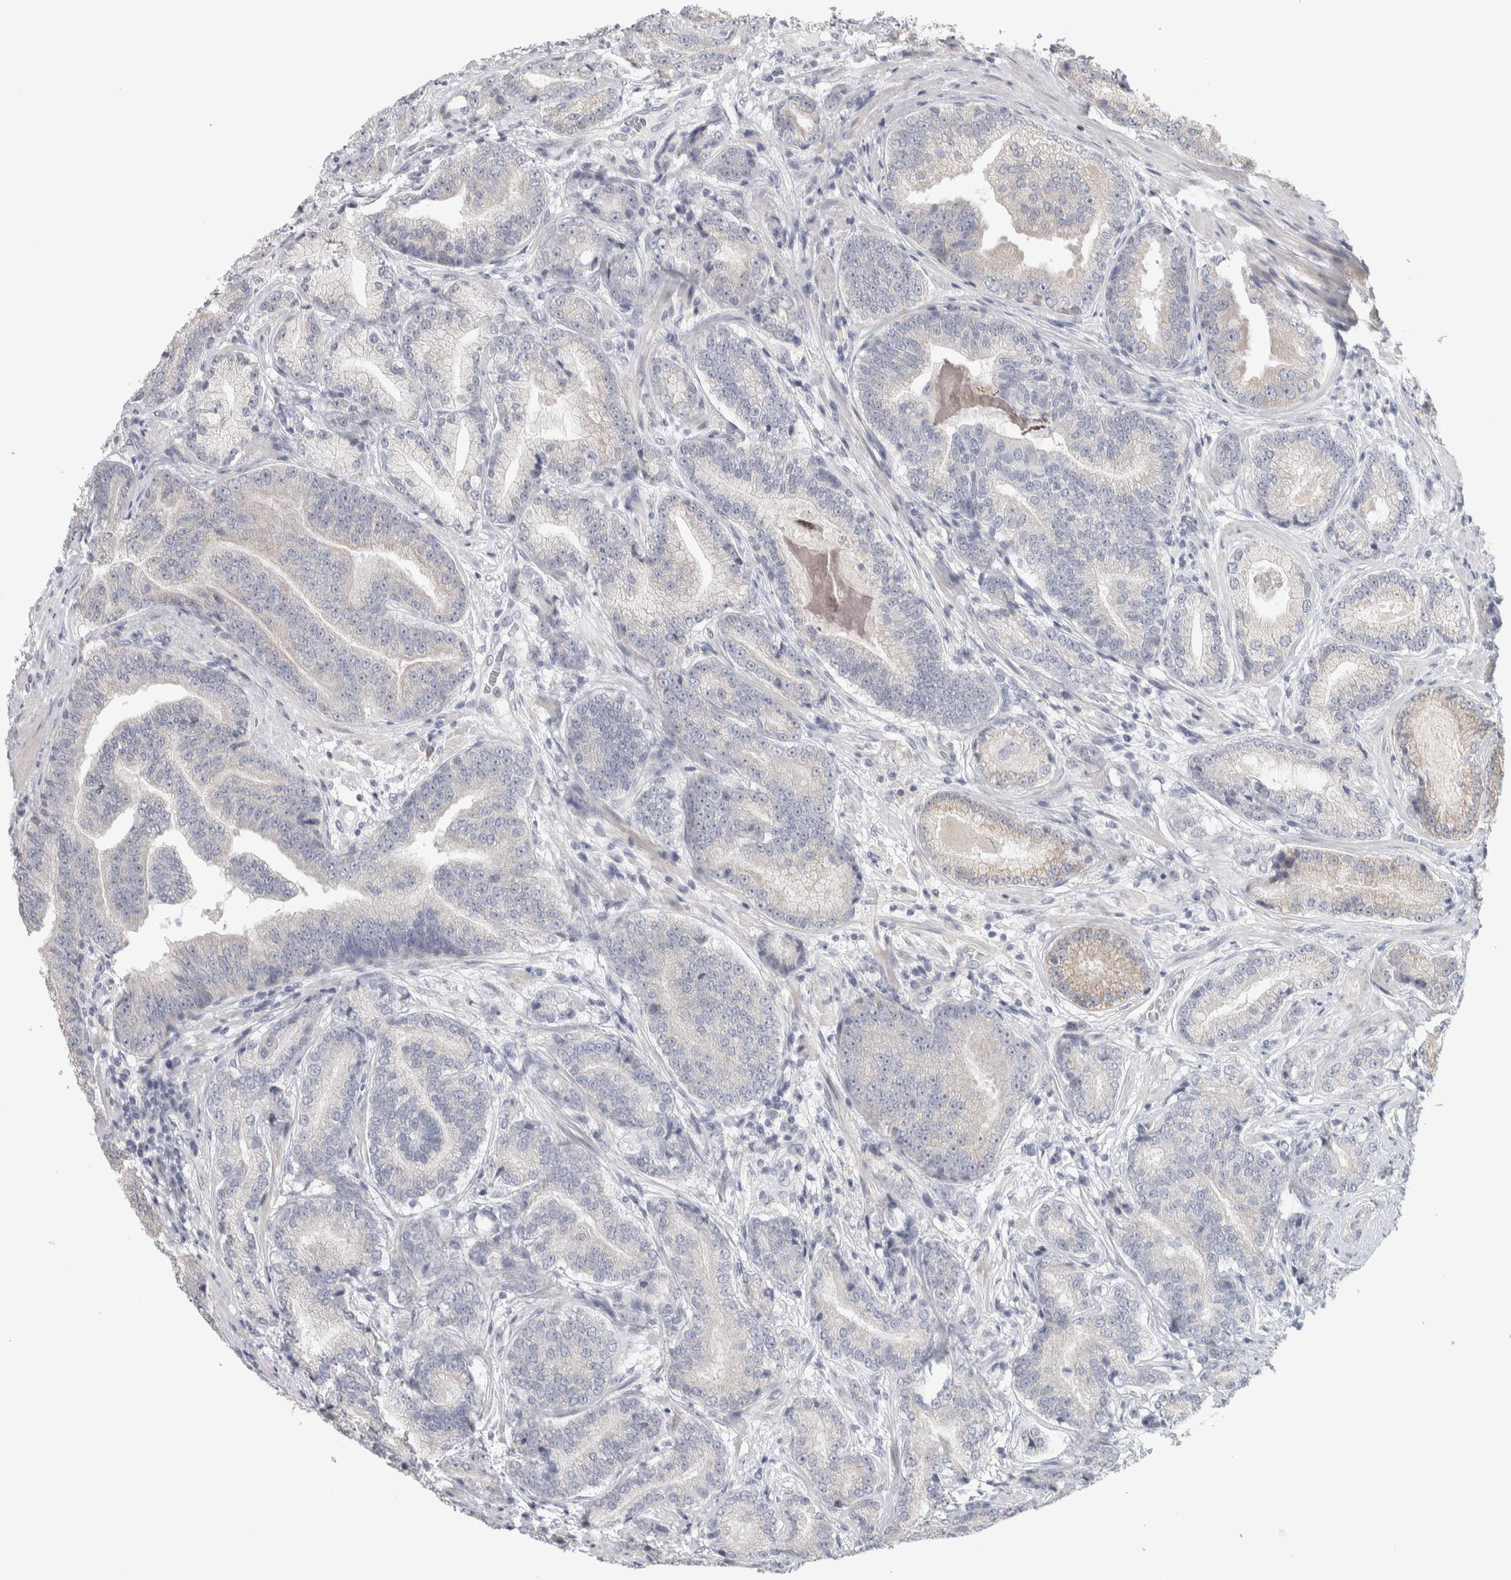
{"staining": {"intensity": "weak", "quantity": "<25%", "location": "cytoplasmic/membranous"}, "tissue": "prostate cancer", "cell_type": "Tumor cells", "image_type": "cancer", "snomed": [{"axis": "morphology", "description": "Adenocarcinoma, High grade"}, {"axis": "topography", "description": "Prostate"}], "caption": "A photomicrograph of human prostate cancer (adenocarcinoma (high-grade)) is negative for staining in tumor cells.", "gene": "DCXR", "patient": {"sex": "male", "age": 55}}